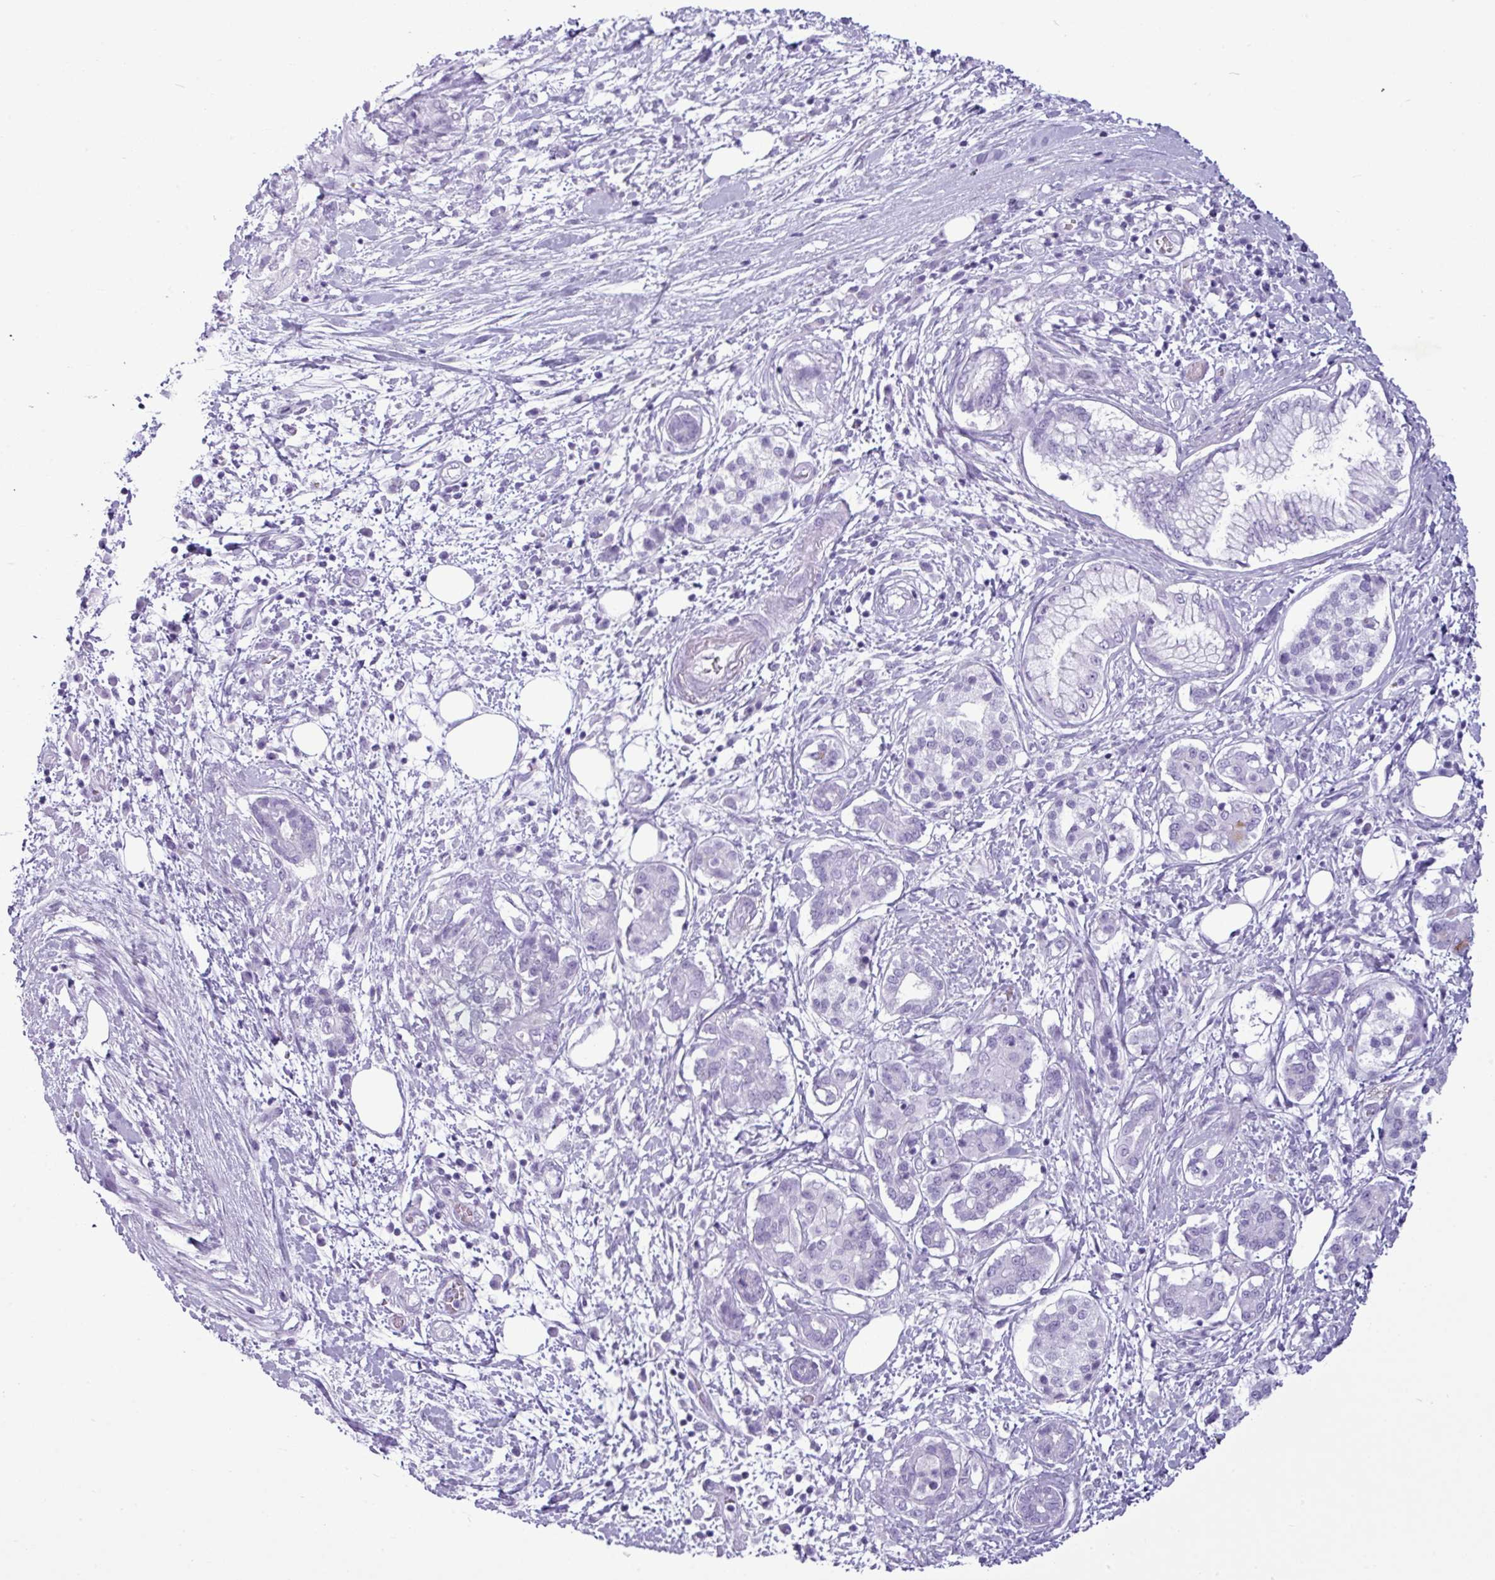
{"staining": {"intensity": "negative", "quantity": "none", "location": "none"}, "tissue": "pancreatic cancer", "cell_type": "Tumor cells", "image_type": "cancer", "snomed": [{"axis": "morphology", "description": "Adenocarcinoma, NOS"}, {"axis": "topography", "description": "Pancreas"}], "caption": "Immunohistochemistry of pancreatic adenocarcinoma displays no staining in tumor cells.", "gene": "AMY1B", "patient": {"sex": "female", "age": 73}}